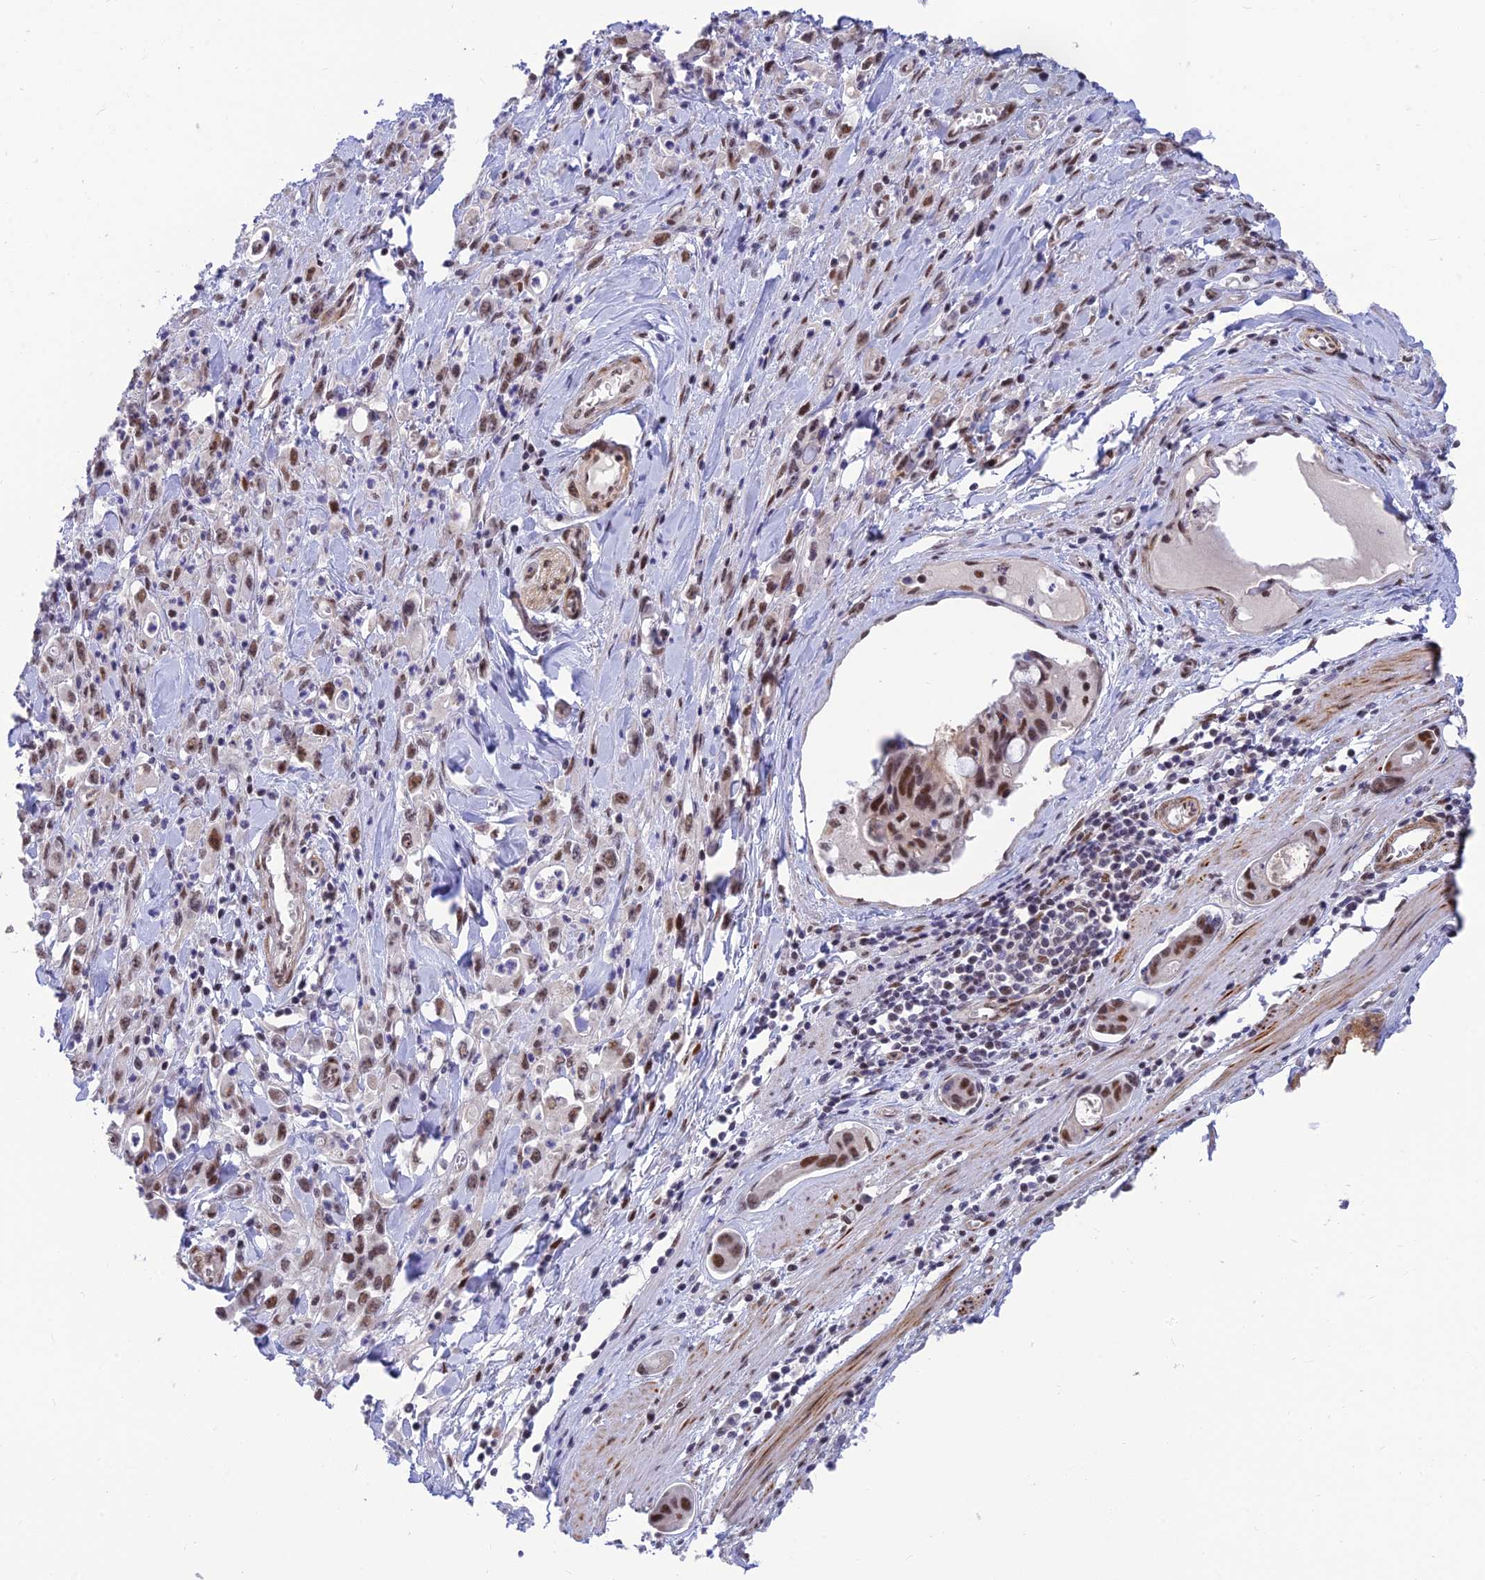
{"staining": {"intensity": "moderate", "quantity": ">75%", "location": "nuclear"}, "tissue": "stomach cancer", "cell_type": "Tumor cells", "image_type": "cancer", "snomed": [{"axis": "morphology", "description": "Adenocarcinoma, NOS"}, {"axis": "topography", "description": "Stomach, lower"}], "caption": "Human stomach cancer stained with a protein marker exhibits moderate staining in tumor cells.", "gene": "CLK4", "patient": {"sex": "female", "age": 43}}